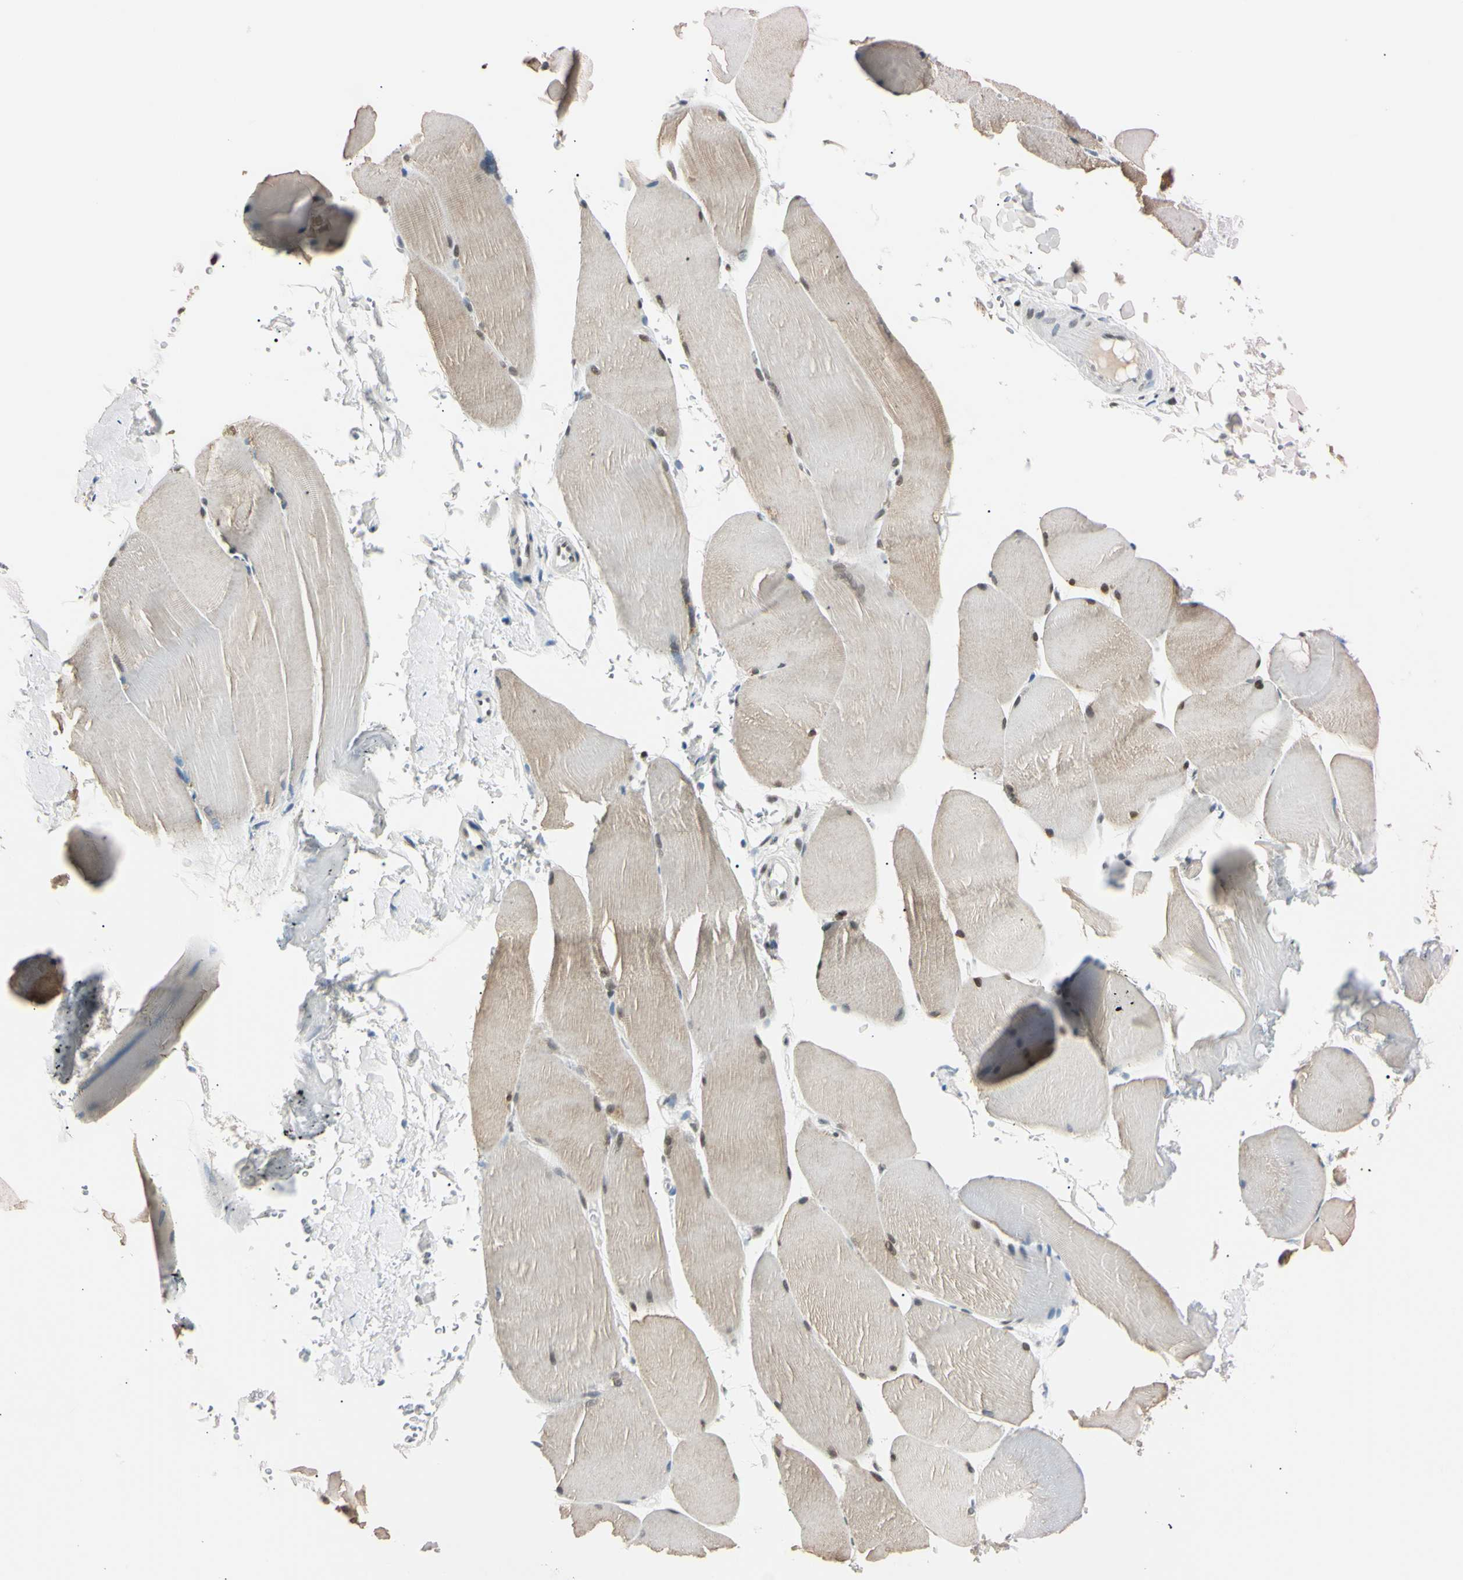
{"staining": {"intensity": "moderate", "quantity": "<25%", "location": "cytoplasmic/membranous,nuclear"}, "tissue": "skeletal muscle", "cell_type": "Myocytes", "image_type": "normal", "snomed": [{"axis": "morphology", "description": "Normal tissue, NOS"}, {"axis": "topography", "description": "Skin"}, {"axis": "topography", "description": "Skeletal muscle"}], "caption": "Myocytes show low levels of moderate cytoplasmic/membranous,nuclear staining in about <25% of cells in unremarkable skeletal muscle.", "gene": "C1orf174", "patient": {"sex": "male", "age": 83}}